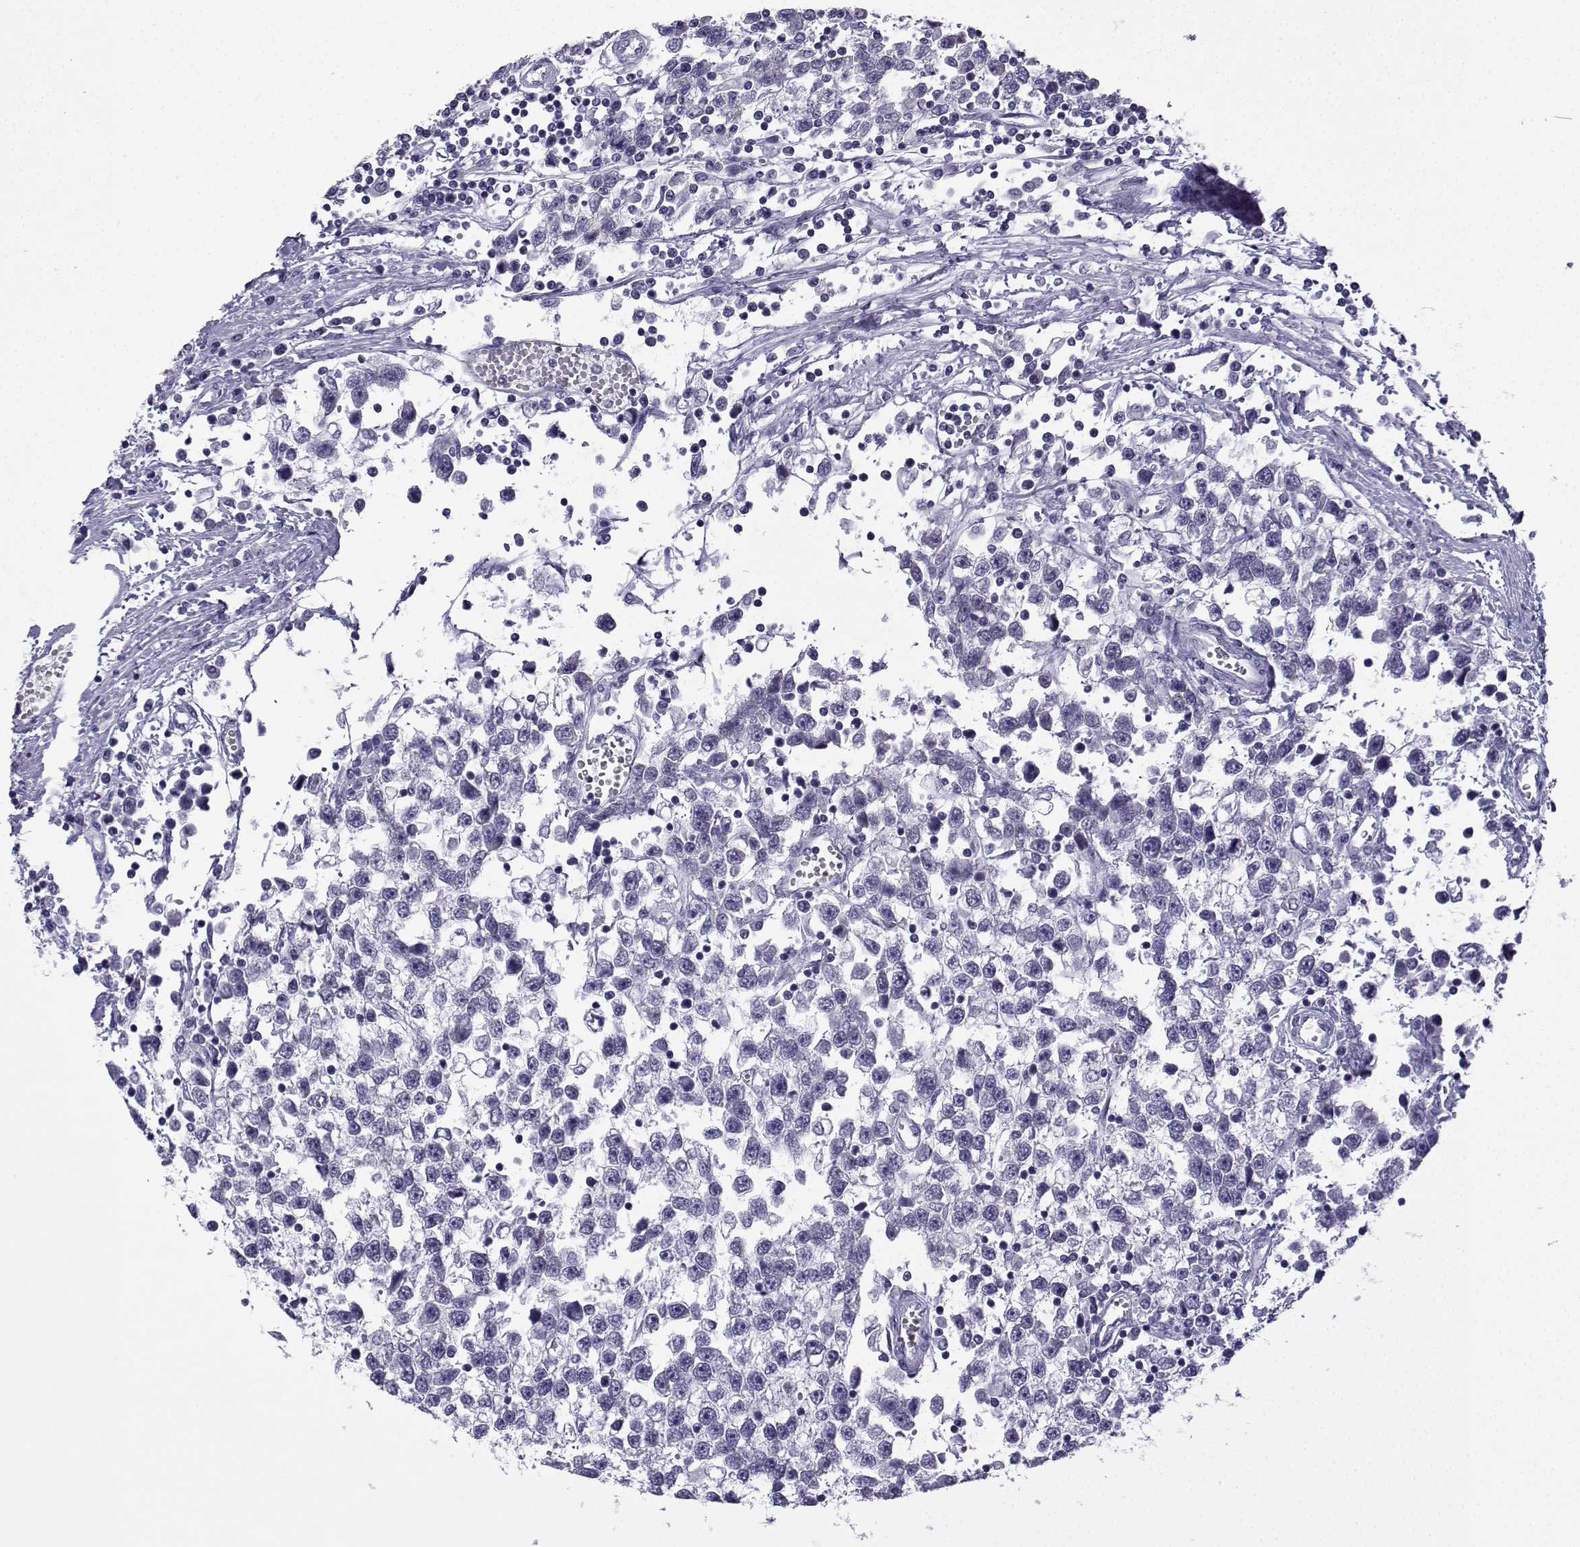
{"staining": {"intensity": "negative", "quantity": "none", "location": "none"}, "tissue": "testis cancer", "cell_type": "Tumor cells", "image_type": "cancer", "snomed": [{"axis": "morphology", "description": "Seminoma, NOS"}, {"axis": "topography", "description": "Testis"}], "caption": "Tumor cells show no significant protein positivity in testis seminoma.", "gene": "ACRBP", "patient": {"sex": "male", "age": 34}}